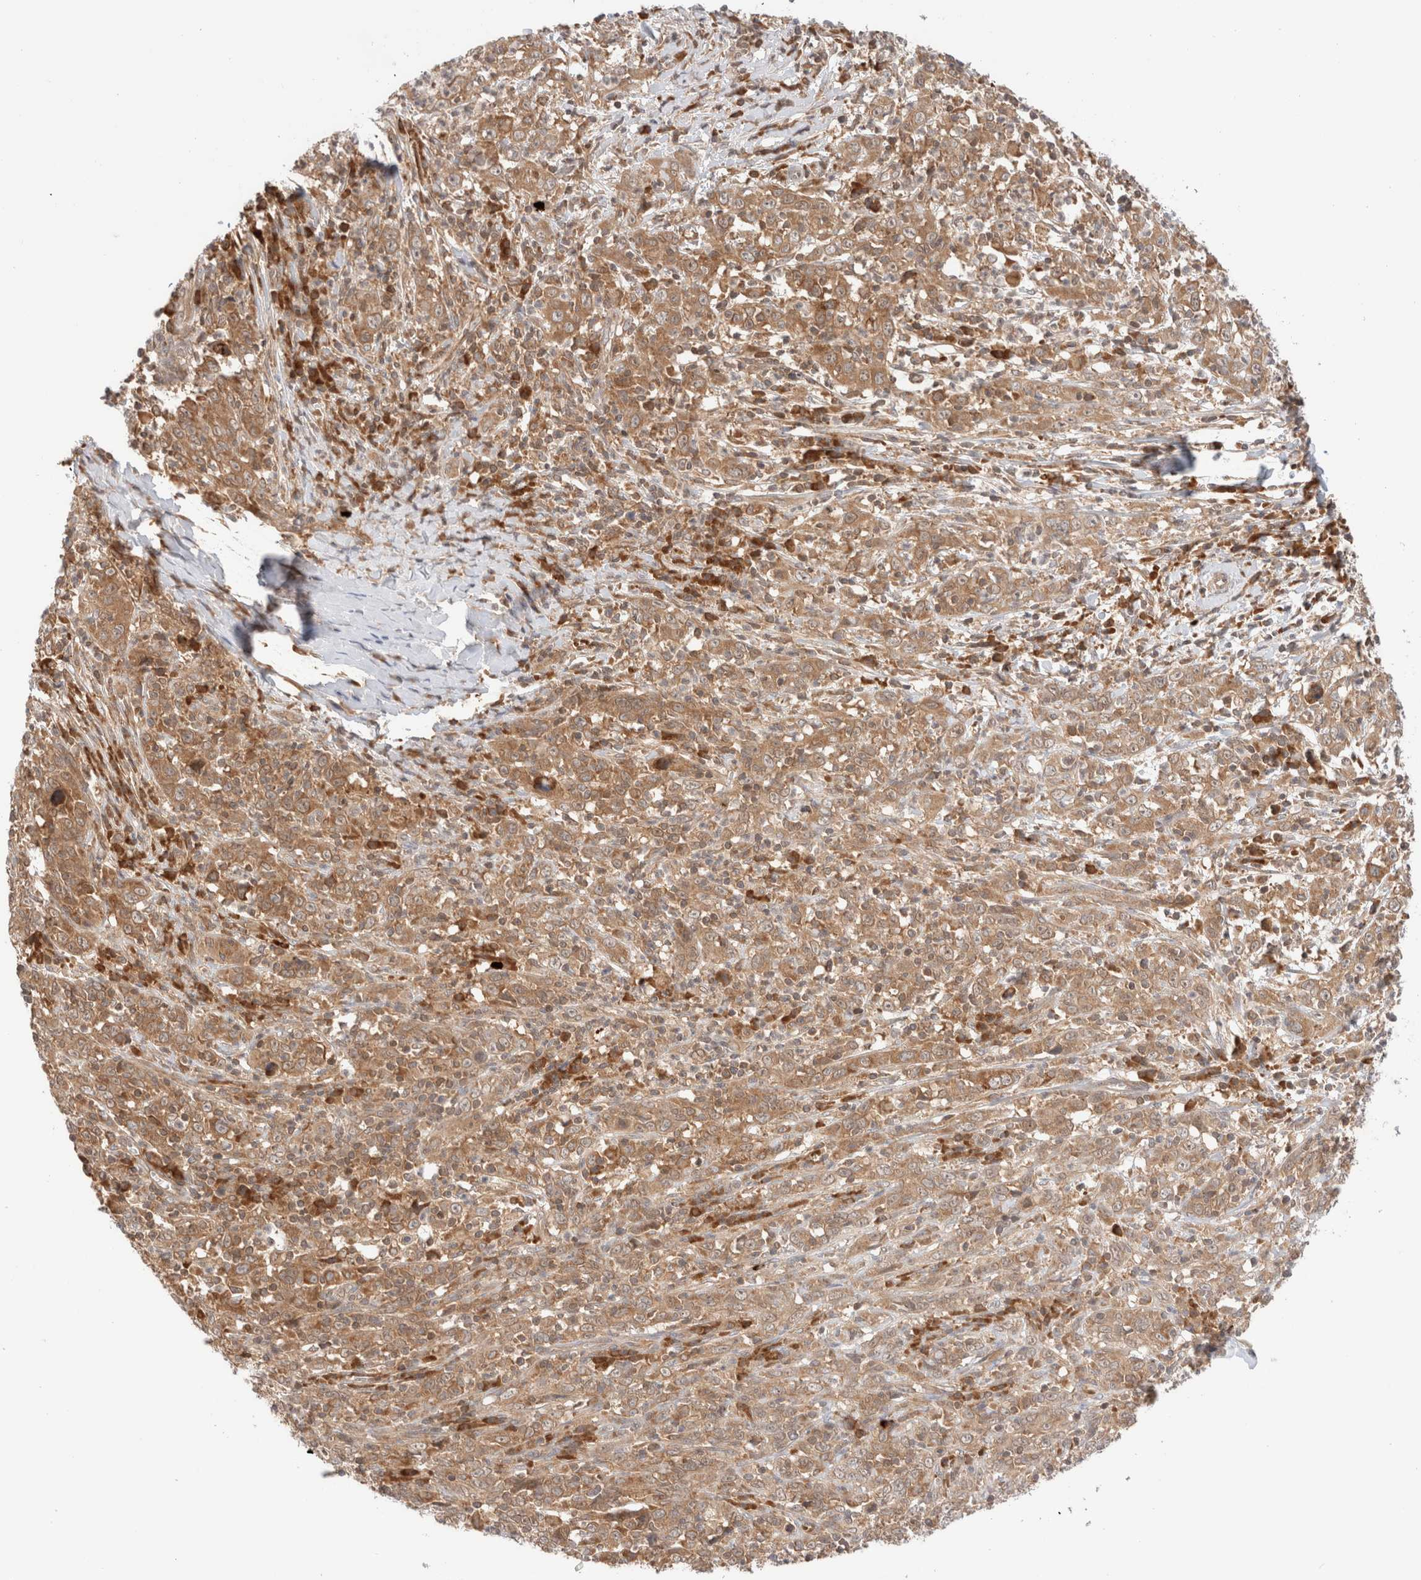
{"staining": {"intensity": "moderate", "quantity": ">75%", "location": "cytoplasmic/membranous"}, "tissue": "cervical cancer", "cell_type": "Tumor cells", "image_type": "cancer", "snomed": [{"axis": "morphology", "description": "Squamous cell carcinoma, NOS"}, {"axis": "topography", "description": "Cervix"}], "caption": "Cervical cancer stained with DAB (3,3'-diaminobenzidine) immunohistochemistry reveals medium levels of moderate cytoplasmic/membranous staining in approximately >75% of tumor cells. The protein is shown in brown color, while the nuclei are stained blue.", "gene": "XKR4", "patient": {"sex": "female", "age": 46}}